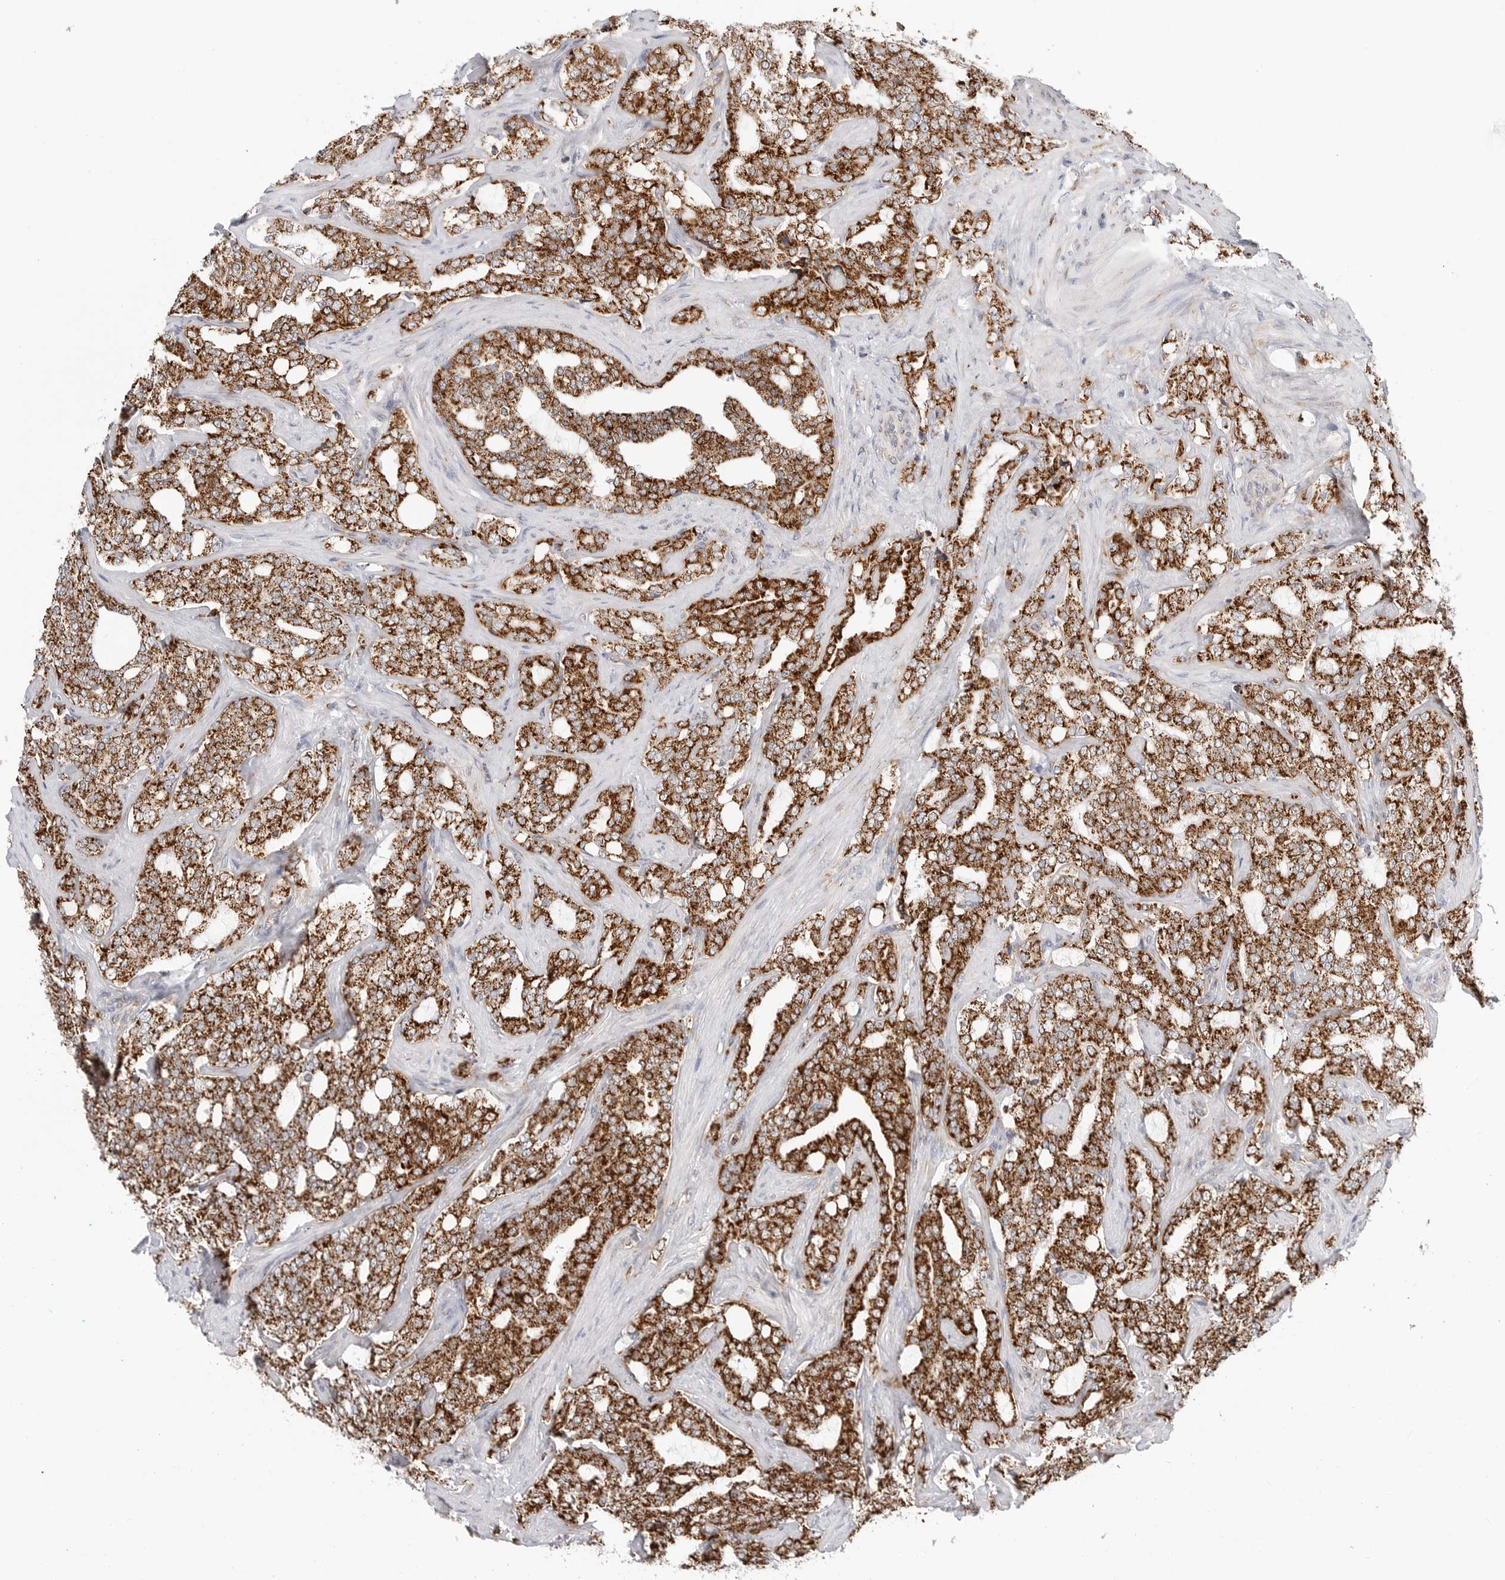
{"staining": {"intensity": "strong", "quantity": ">75%", "location": "cytoplasmic/membranous"}, "tissue": "prostate cancer", "cell_type": "Tumor cells", "image_type": "cancer", "snomed": [{"axis": "morphology", "description": "Adenocarcinoma, High grade"}, {"axis": "topography", "description": "Prostate"}], "caption": "A high amount of strong cytoplasmic/membranous staining is seen in approximately >75% of tumor cells in adenocarcinoma (high-grade) (prostate) tissue.", "gene": "ATP5IF1", "patient": {"sex": "male", "age": 64}}